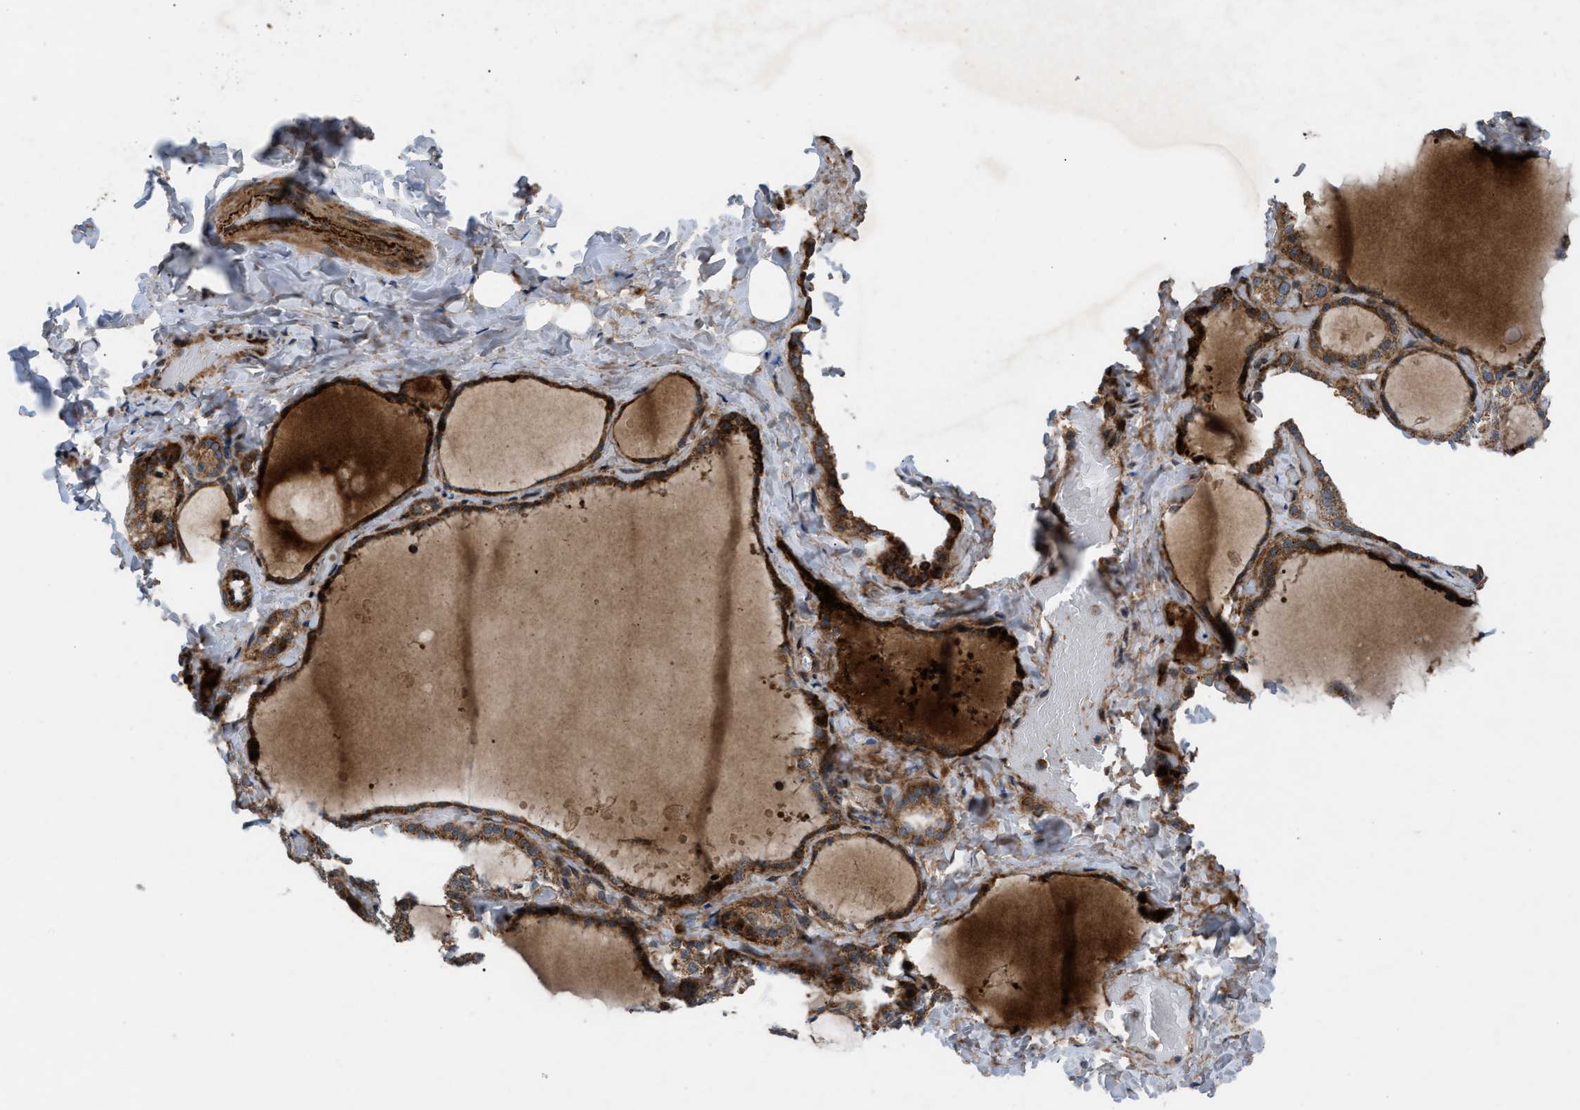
{"staining": {"intensity": "strong", "quantity": ">75%", "location": "cytoplasmic/membranous"}, "tissue": "thyroid gland", "cell_type": "Glandular cells", "image_type": "normal", "snomed": [{"axis": "morphology", "description": "Normal tissue, NOS"}, {"axis": "topography", "description": "Thyroid gland"}], "caption": "This is an image of IHC staining of benign thyroid gland, which shows strong positivity in the cytoplasmic/membranous of glandular cells.", "gene": "AP3M2", "patient": {"sex": "female", "age": 44}}